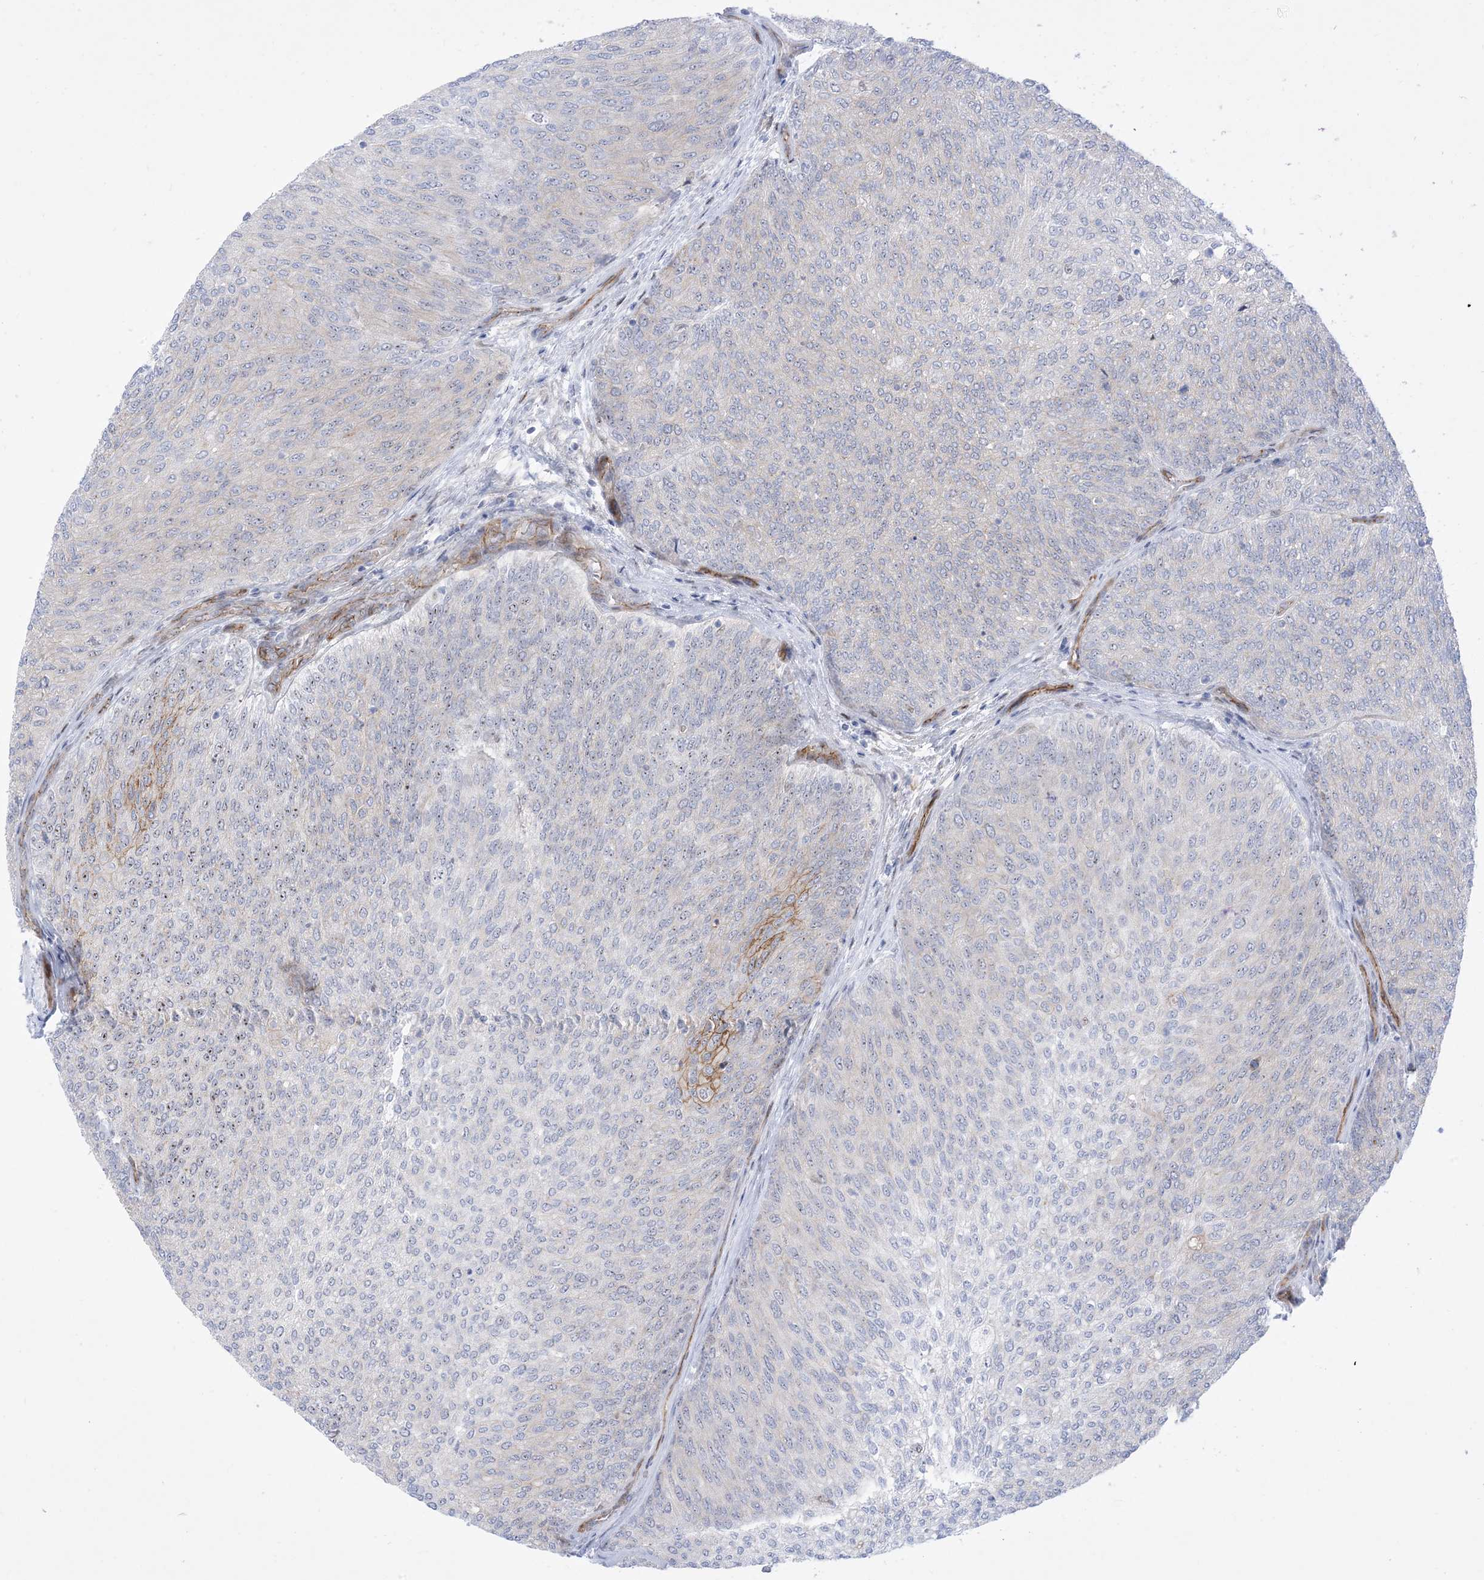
{"staining": {"intensity": "moderate", "quantity": "<25%", "location": "cytoplasmic/membranous"}, "tissue": "urothelial cancer", "cell_type": "Tumor cells", "image_type": "cancer", "snomed": [{"axis": "morphology", "description": "Urothelial carcinoma, Low grade"}, {"axis": "topography", "description": "Urinary bladder"}], "caption": "Immunohistochemical staining of urothelial cancer exhibits moderate cytoplasmic/membranous protein staining in about <25% of tumor cells.", "gene": "MARS2", "patient": {"sex": "female", "age": 79}}